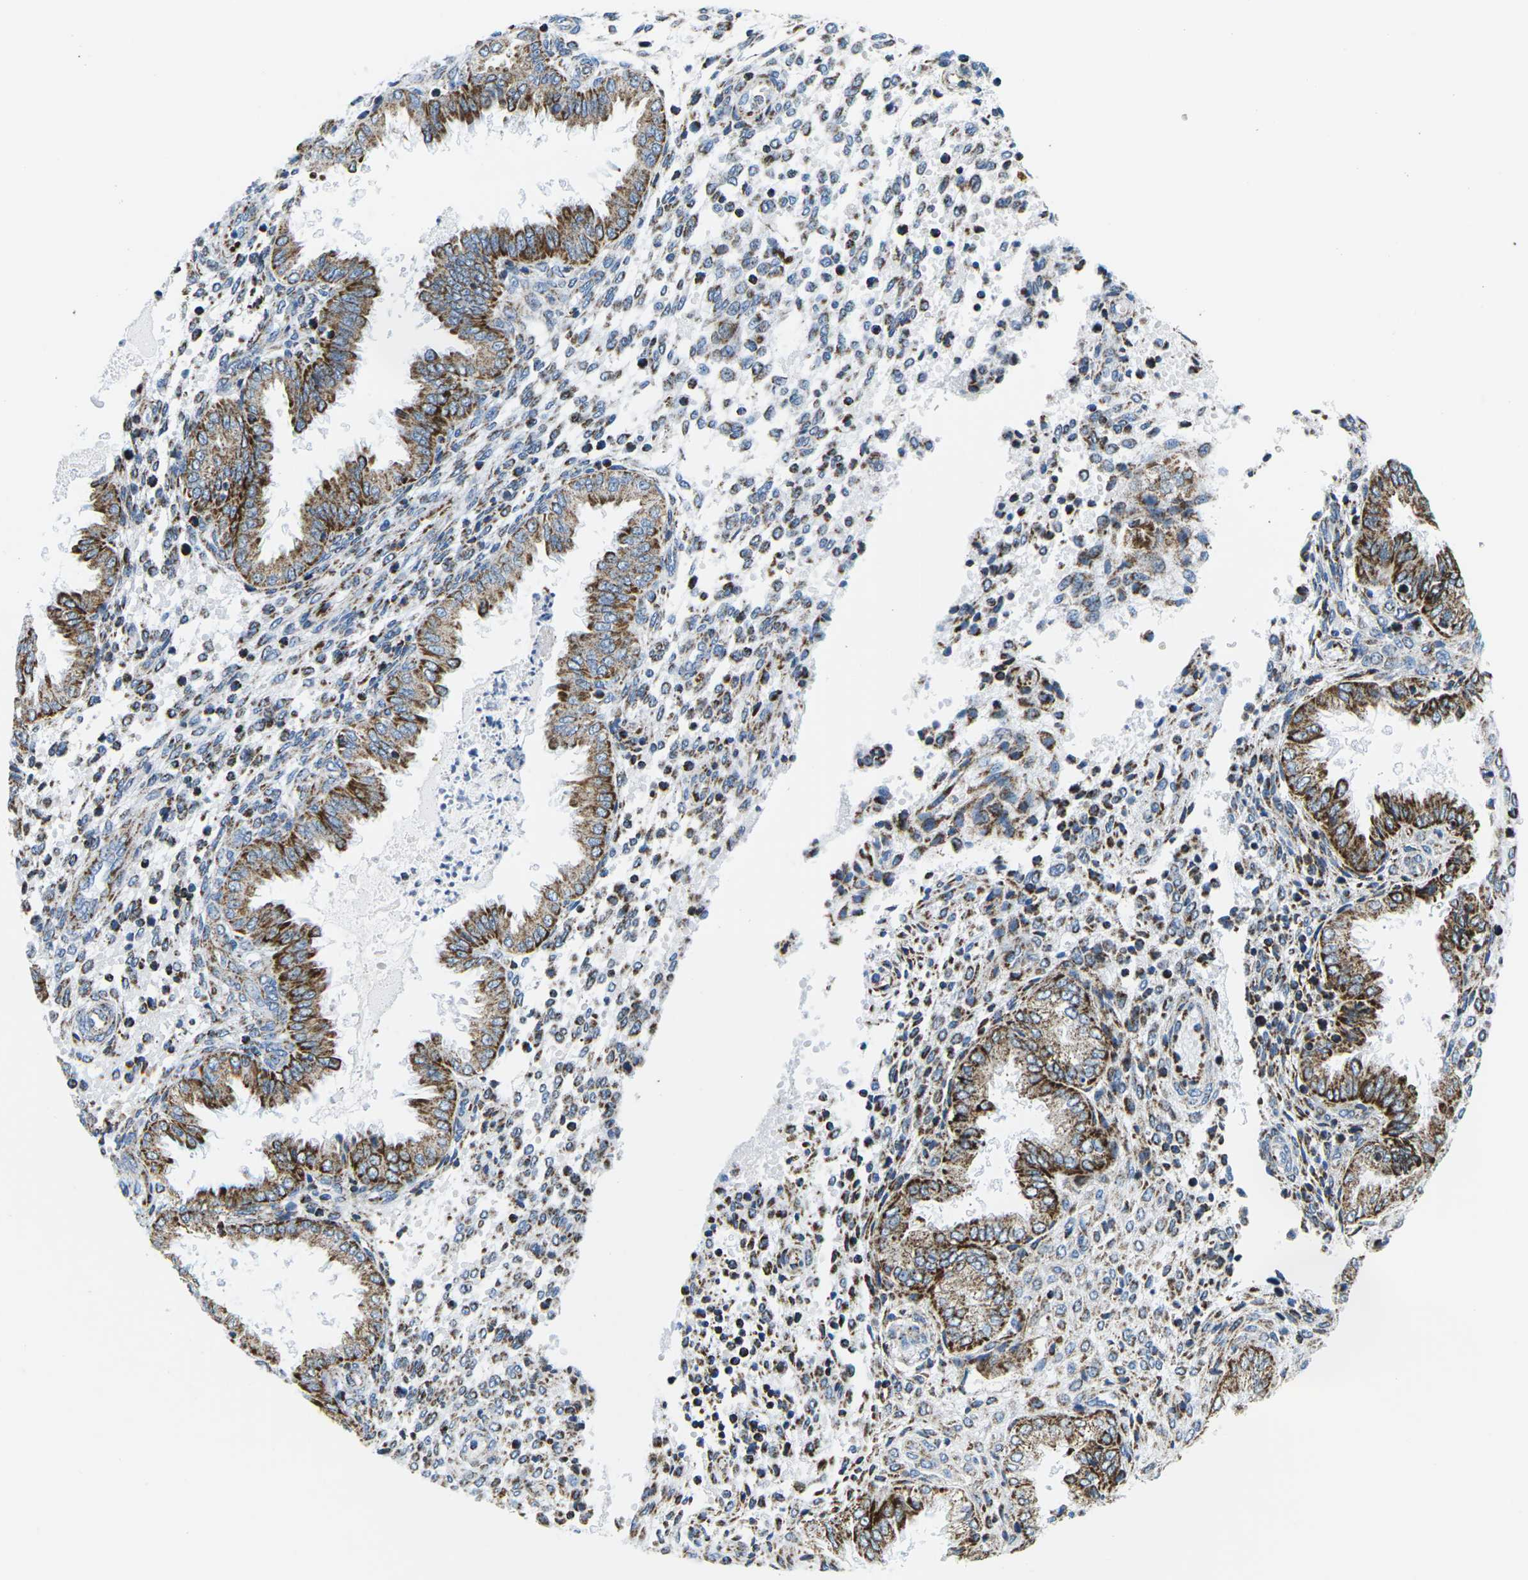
{"staining": {"intensity": "moderate", "quantity": "25%-75%", "location": "cytoplasmic/membranous"}, "tissue": "endometrium", "cell_type": "Cells in endometrial stroma", "image_type": "normal", "snomed": [{"axis": "morphology", "description": "Normal tissue, NOS"}, {"axis": "topography", "description": "Endometrium"}], "caption": "High-magnification brightfield microscopy of benign endometrium stained with DAB (3,3'-diaminobenzidine) (brown) and counterstained with hematoxylin (blue). cells in endometrial stroma exhibit moderate cytoplasmic/membranous staining is identified in about25%-75% of cells. The staining was performed using DAB (3,3'-diaminobenzidine), with brown indicating positive protein expression. Nuclei are stained blue with hematoxylin.", "gene": "COX6C", "patient": {"sex": "female", "age": 33}}